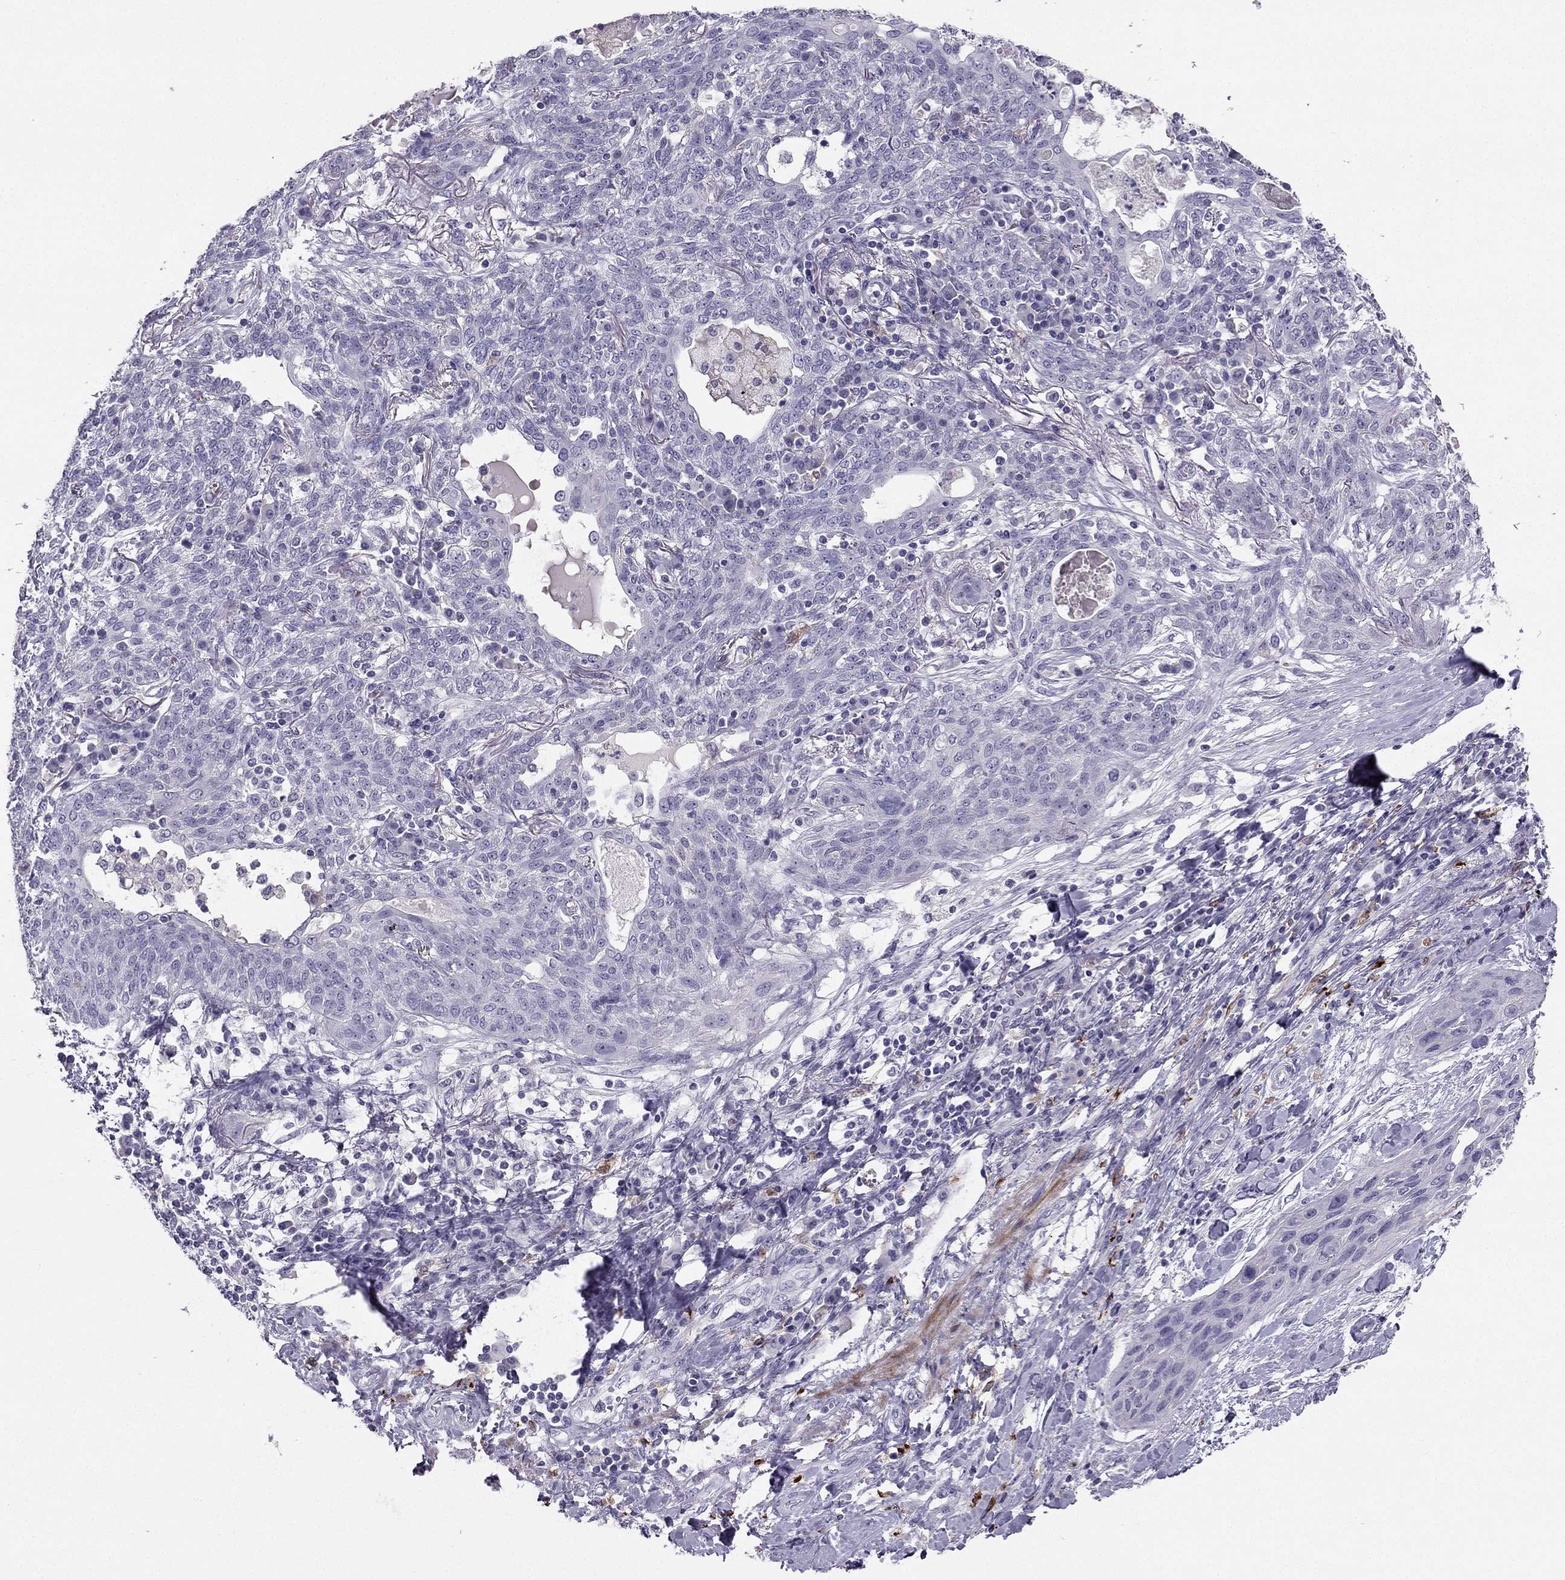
{"staining": {"intensity": "negative", "quantity": "none", "location": "none"}, "tissue": "lung cancer", "cell_type": "Tumor cells", "image_type": "cancer", "snomed": [{"axis": "morphology", "description": "Squamous cell carcinoma, NOS"}, {"axis": "topography", "description": "Lung"}], "caption": "Protein analysis of squamous cell carcinoma (lung) exhibits no significant positivity in tumor cells. The staining is performed using DAB brown chromogen with nuclei counter-stained in using hematoxylin.", "gene": "LMTK3", "patient": {"sex": "female", "age": 70}}